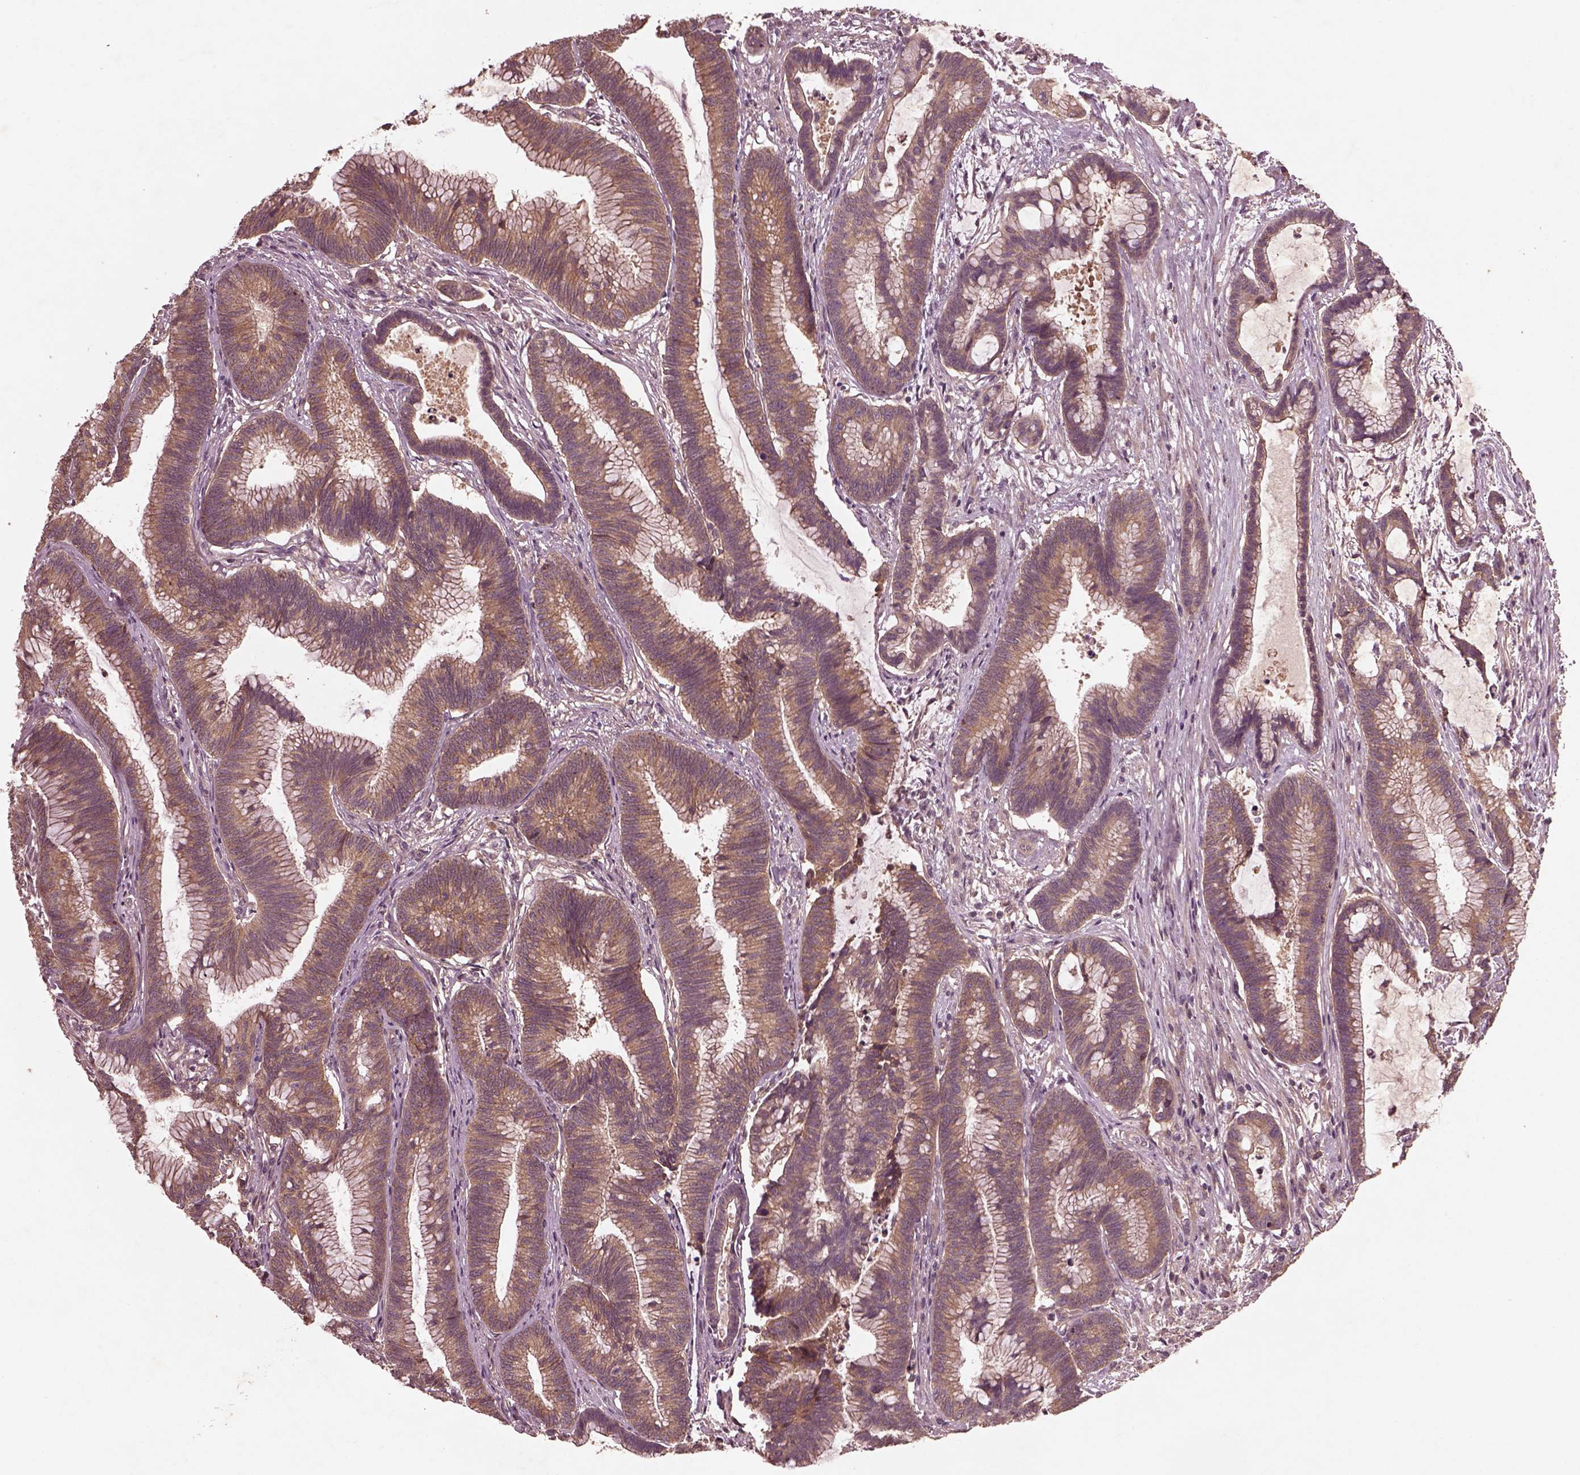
{"staining": {"intensity": "moderate", "quantity": ">75%", "location": "cytoplasmic/membranous"}, "tissue": "colorectal cancer", "cell_type": "Tumor cells", "image_type": "cancer", "snomed": [{"axis": "morphology", "description": "Adenocarcinoma, NOS"}, {"axis": "topography", "description": "Colon"}], "caption": "Immunohistochemistry micrograph of colorectal cancer stained for a protein (brown), which exhibits medium levels of moderate cytoplasmic/membranous expression in approximately >75% of tumor cells.", "gene": "FAM234A", "patient": {"sex": "female", "age": 78}}